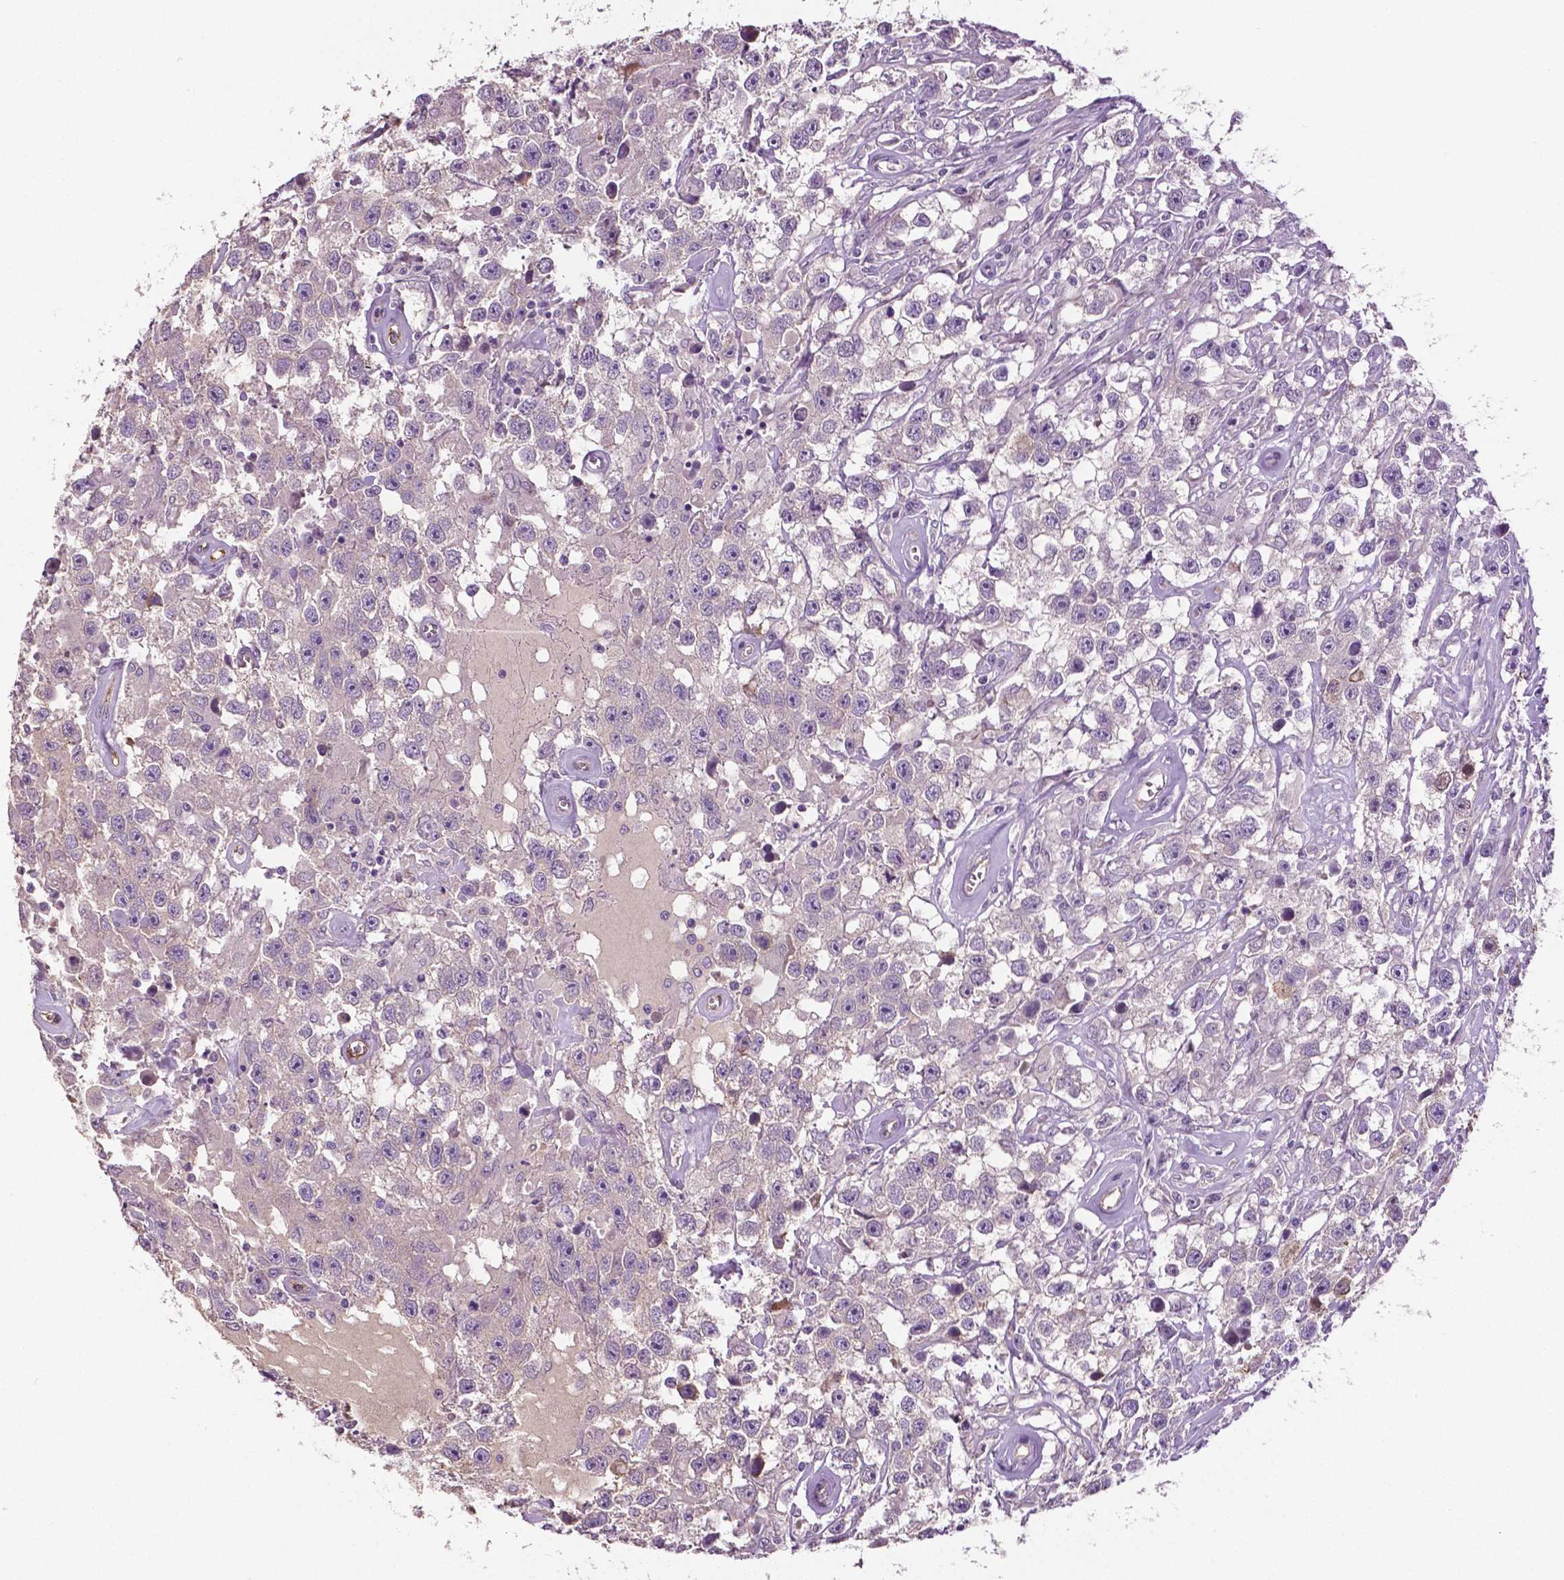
{"staining": {"intensity": "negative", "quantity": "none", "location": "none"}, "tissue": "testis cancer", "cell_type": "Tumor cells", "image_type": "cancer", "snomed": [{"axis": "morphology", "description": "Seminoma, NOS"}, {"axis": "topography", "description": "Testis"}], "caption": "A high-resolution histopathology image shows immunohistochemistry staining of testis seminoma, which exhibits no significant positivity in tumor cells.", "gene": "PTPN5", "patient": {"sex": "male", "age": 43}}